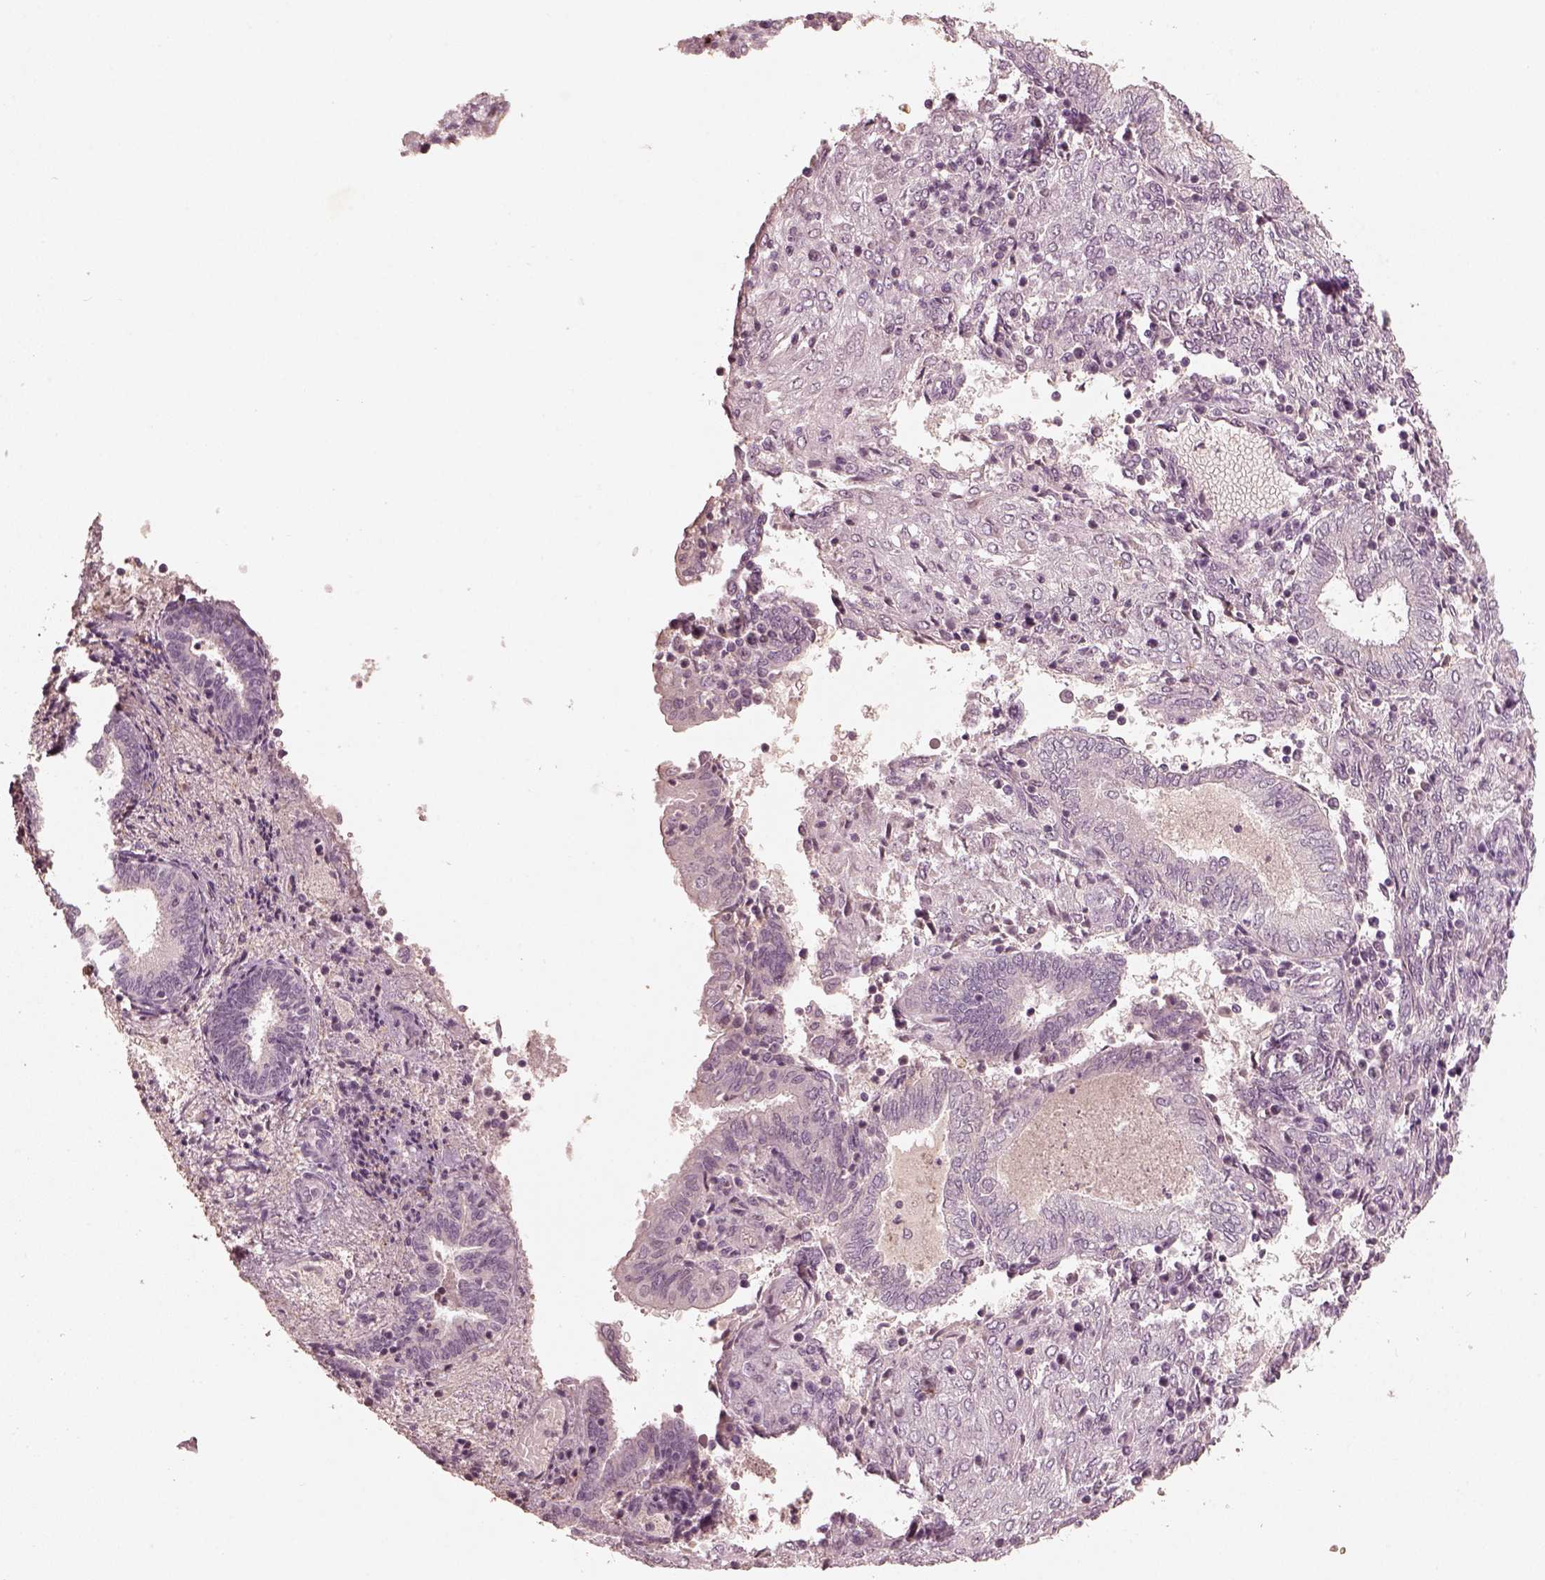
{"staining": {"intensity": "negative", "quantity": "none", "location": "none"}, "tissue": "endometrium", "cell_type": "Cells in endometrial stroma", "image_type": "normal", "snomed": [{"axis": "morphology", "description": "Normal tissue, NOS"}, {"axis": "topography", "description": "Endometrium"}], "caption": "Endometrium stained for a protein using immunohistochemistry demonstrates no positivity cells in endometrial stroma.", "gene": "MADCAM1", "patient": {"sex": "female", "age": 42}}